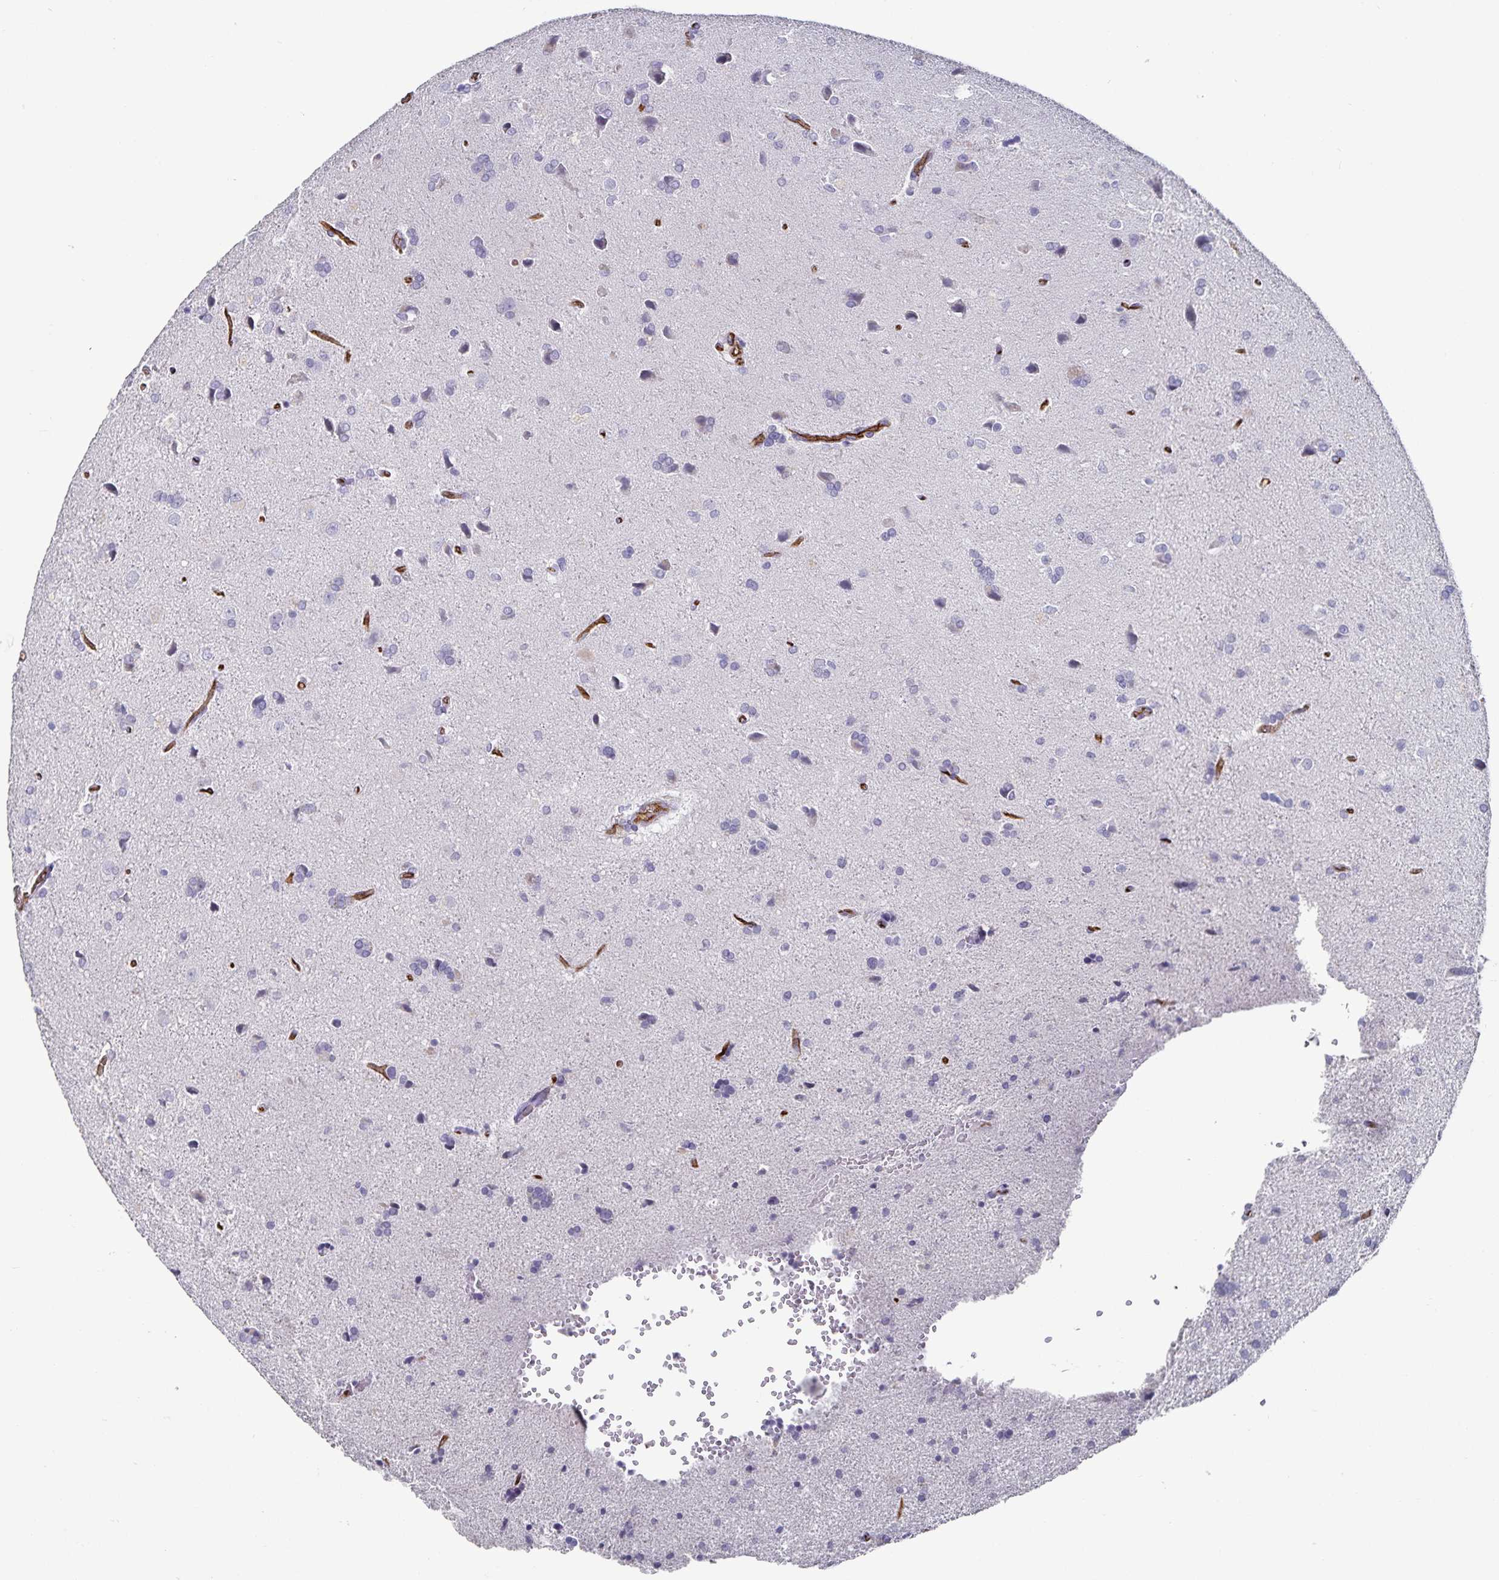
{"staining": {"intensity": "negative", "quantity": "none", "location": "none"}, "tissue": "glioma", "cell_type": "Tumor cells", "image_type": "cancer", "snomed": [{"axis": "morphology", "description": "Glioma, malignant, High grade"}, {"axis": "topography", "description": "Brain"}], "caption": "Malignant glioma (high-grade) stained for a protein using immunohistochemistry (IHC) demonstrates no staining tumor cells.", "gene": "PODXL", "patient": {"sex": "male", "age": 68}}